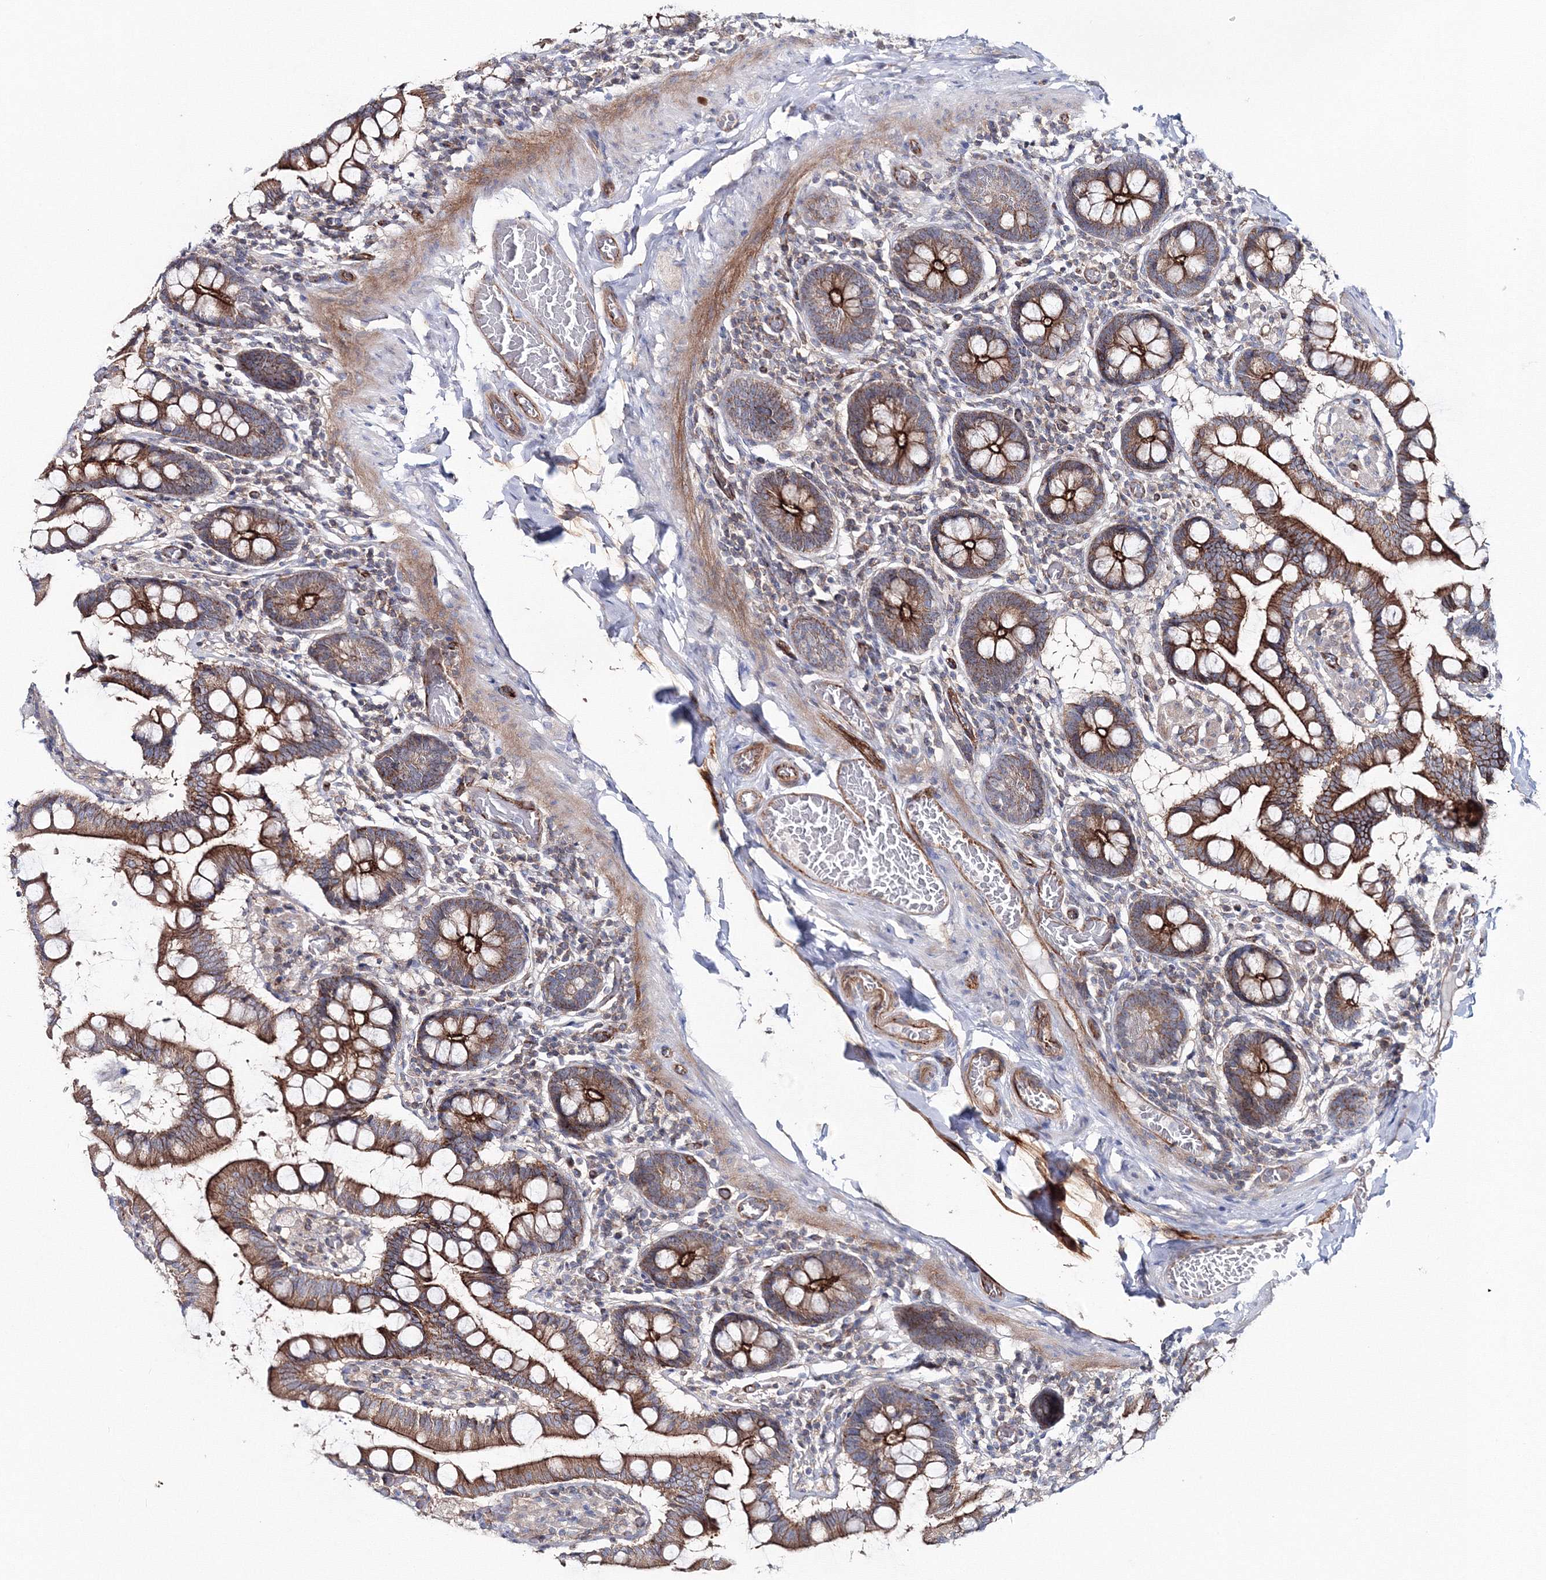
{"staining": {"intensity": "moderate", "quantity": ">75%", "location": "cytoplasmic/membranous"}, "tissue": "small intestine", "cell_type": "Glandular cells", "image_type": "normal", "snomed": [{"axis": "morphology", "description": "Normal tissue, NOS"}, {"axis": "topography", "description": "Small intestine"}], "caption": "Protein expression analysis of unremarkable human small intestine reveals moderate cytoplasmic/membranous positivity in approximately >75% of glandular cells.", "gene": "GGA2", "patient": {"sex": "male", "age": 41}}